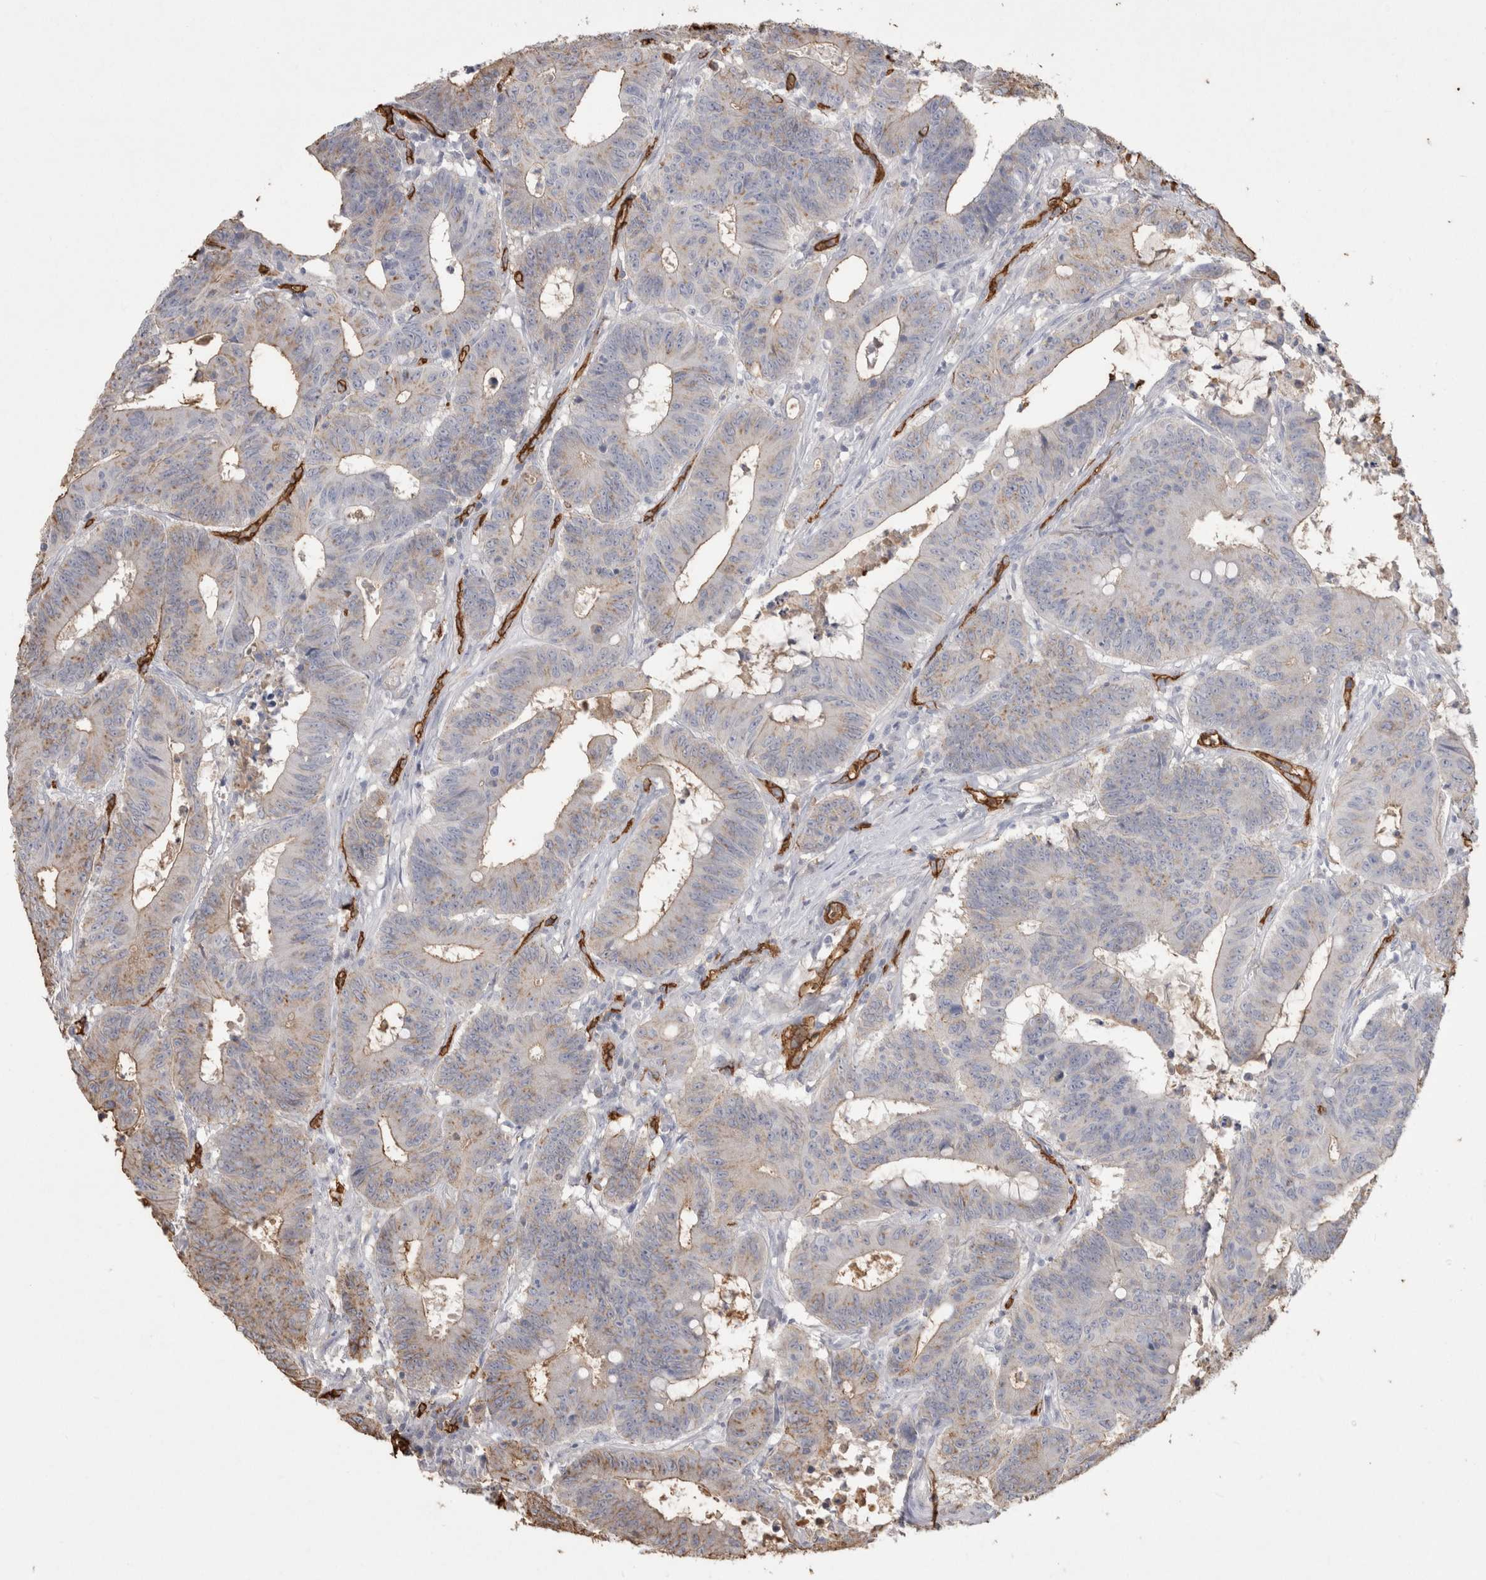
{"staining": {"intensity": "weak", "quantity": "25%-75%", "location": "cytoplasmic/membranous"}, "tissue": "colorectal cancer", "cell_type": "Tumor cells", "image_type": "cancer", "snomed": [{"axis": "morphology", "description": "Adenocarcinoma, NOS"}, {"axis": "topography", "description": "Colon"}], "caption": "Immunohistochemistry image of neoplastic tissue: human colorectal cancer (adenocarcinoma) stained using immunohistochemistry shows low levels of weak protein expression localized specifically in the cytoplasmic/membranous of tumor cells, appearing as a cytoplasmic/membranous brown color.", "gene": "IL17RC", "patient": {"sex": "male", "age": 45}}